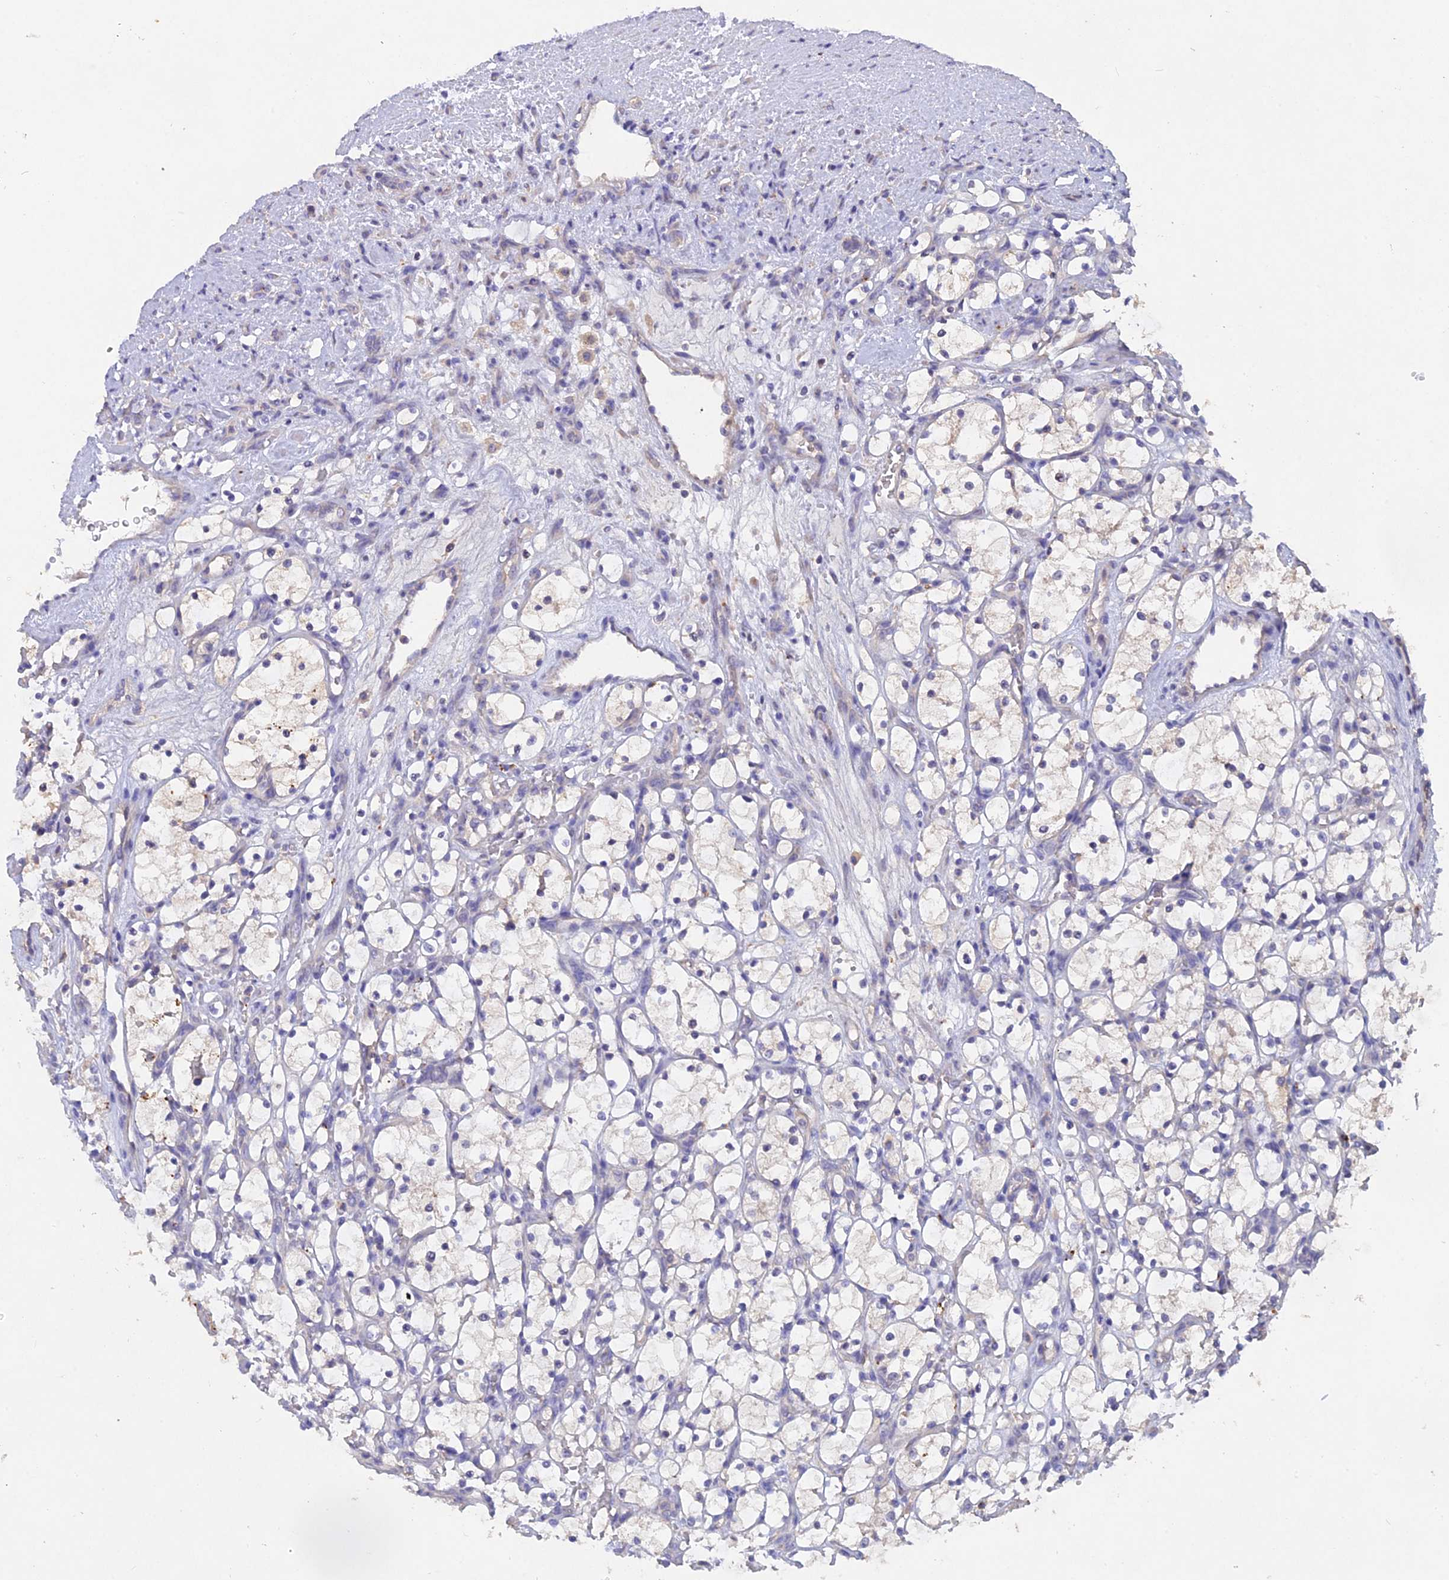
{"staining": {"intensity": "negative", "quantity": "none", "location": "none"}, "tissue": "renal cancer", "cell_type": "Tumor cells", "image_type": "cancer", "snomed": [{"axis": "morphology", "description": "Adenocarcinoma, NOS"}, {"axis": "topography", "description": "Kidney"}], "caption": "Renal adenocarcinoma stained for a protein using IHC exhibits no positivity tumor cells.", "gene": "SLC26A4", "patient": {"sex": "female", "age": 69}}